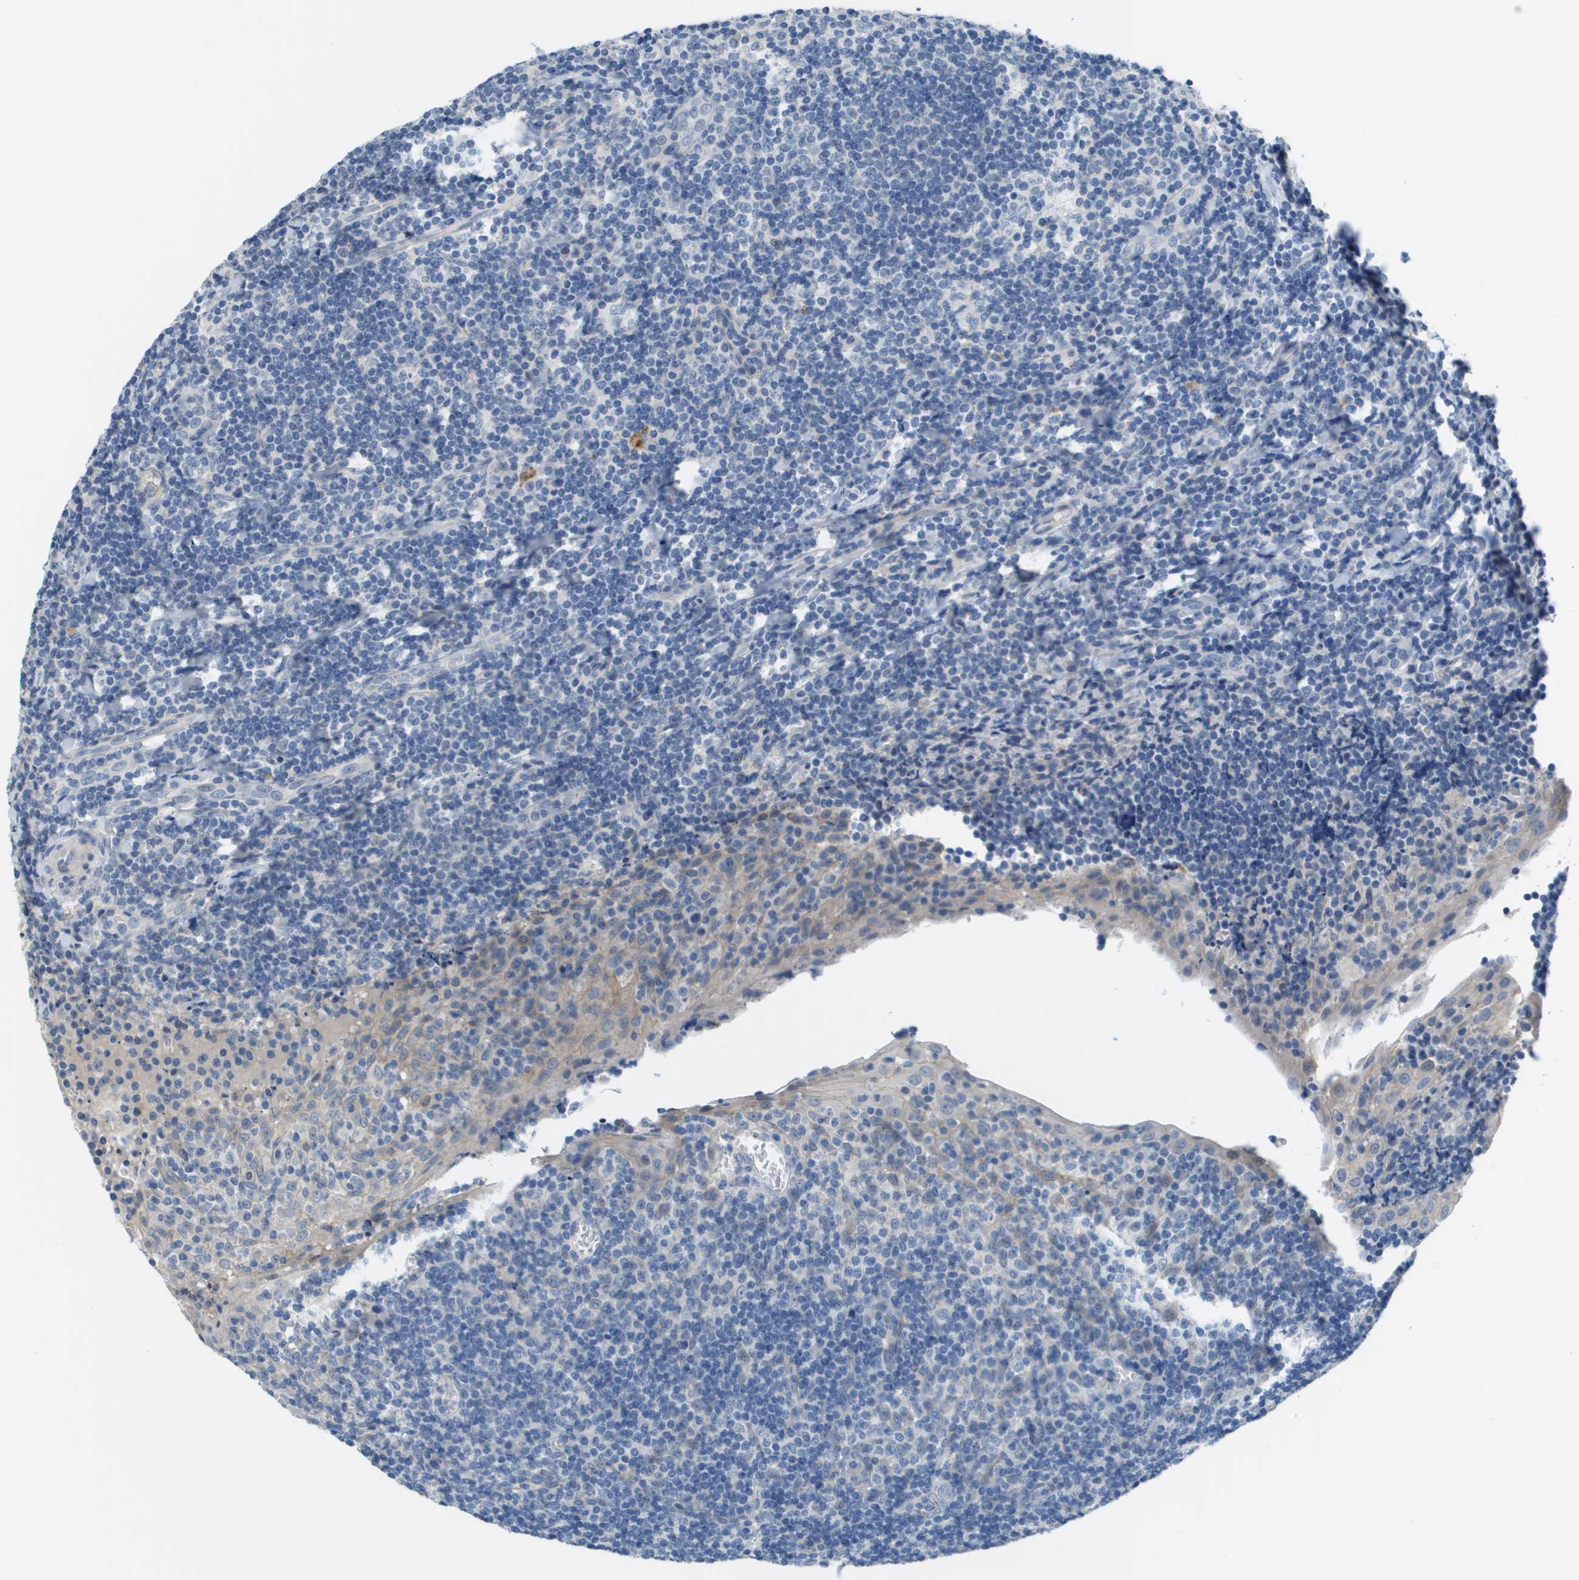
{"staining": {"intensity": "negative", "quantity": "none", "location": "none"}, "tissue": "tonsil", "cell_type": "Germinal center cells", "image_type": "normal", "snomed": [{"axis": "morphology", "description": "Normal tissue, NOS"}, {"axis": "topography", "description": "Tonsil"}], "caption": "Immunohistochemistry of benign human tonsil shows no positivity in germinal center cells.", "gene": "NCS1", "patient": {"sex": "male", "age": 37}}